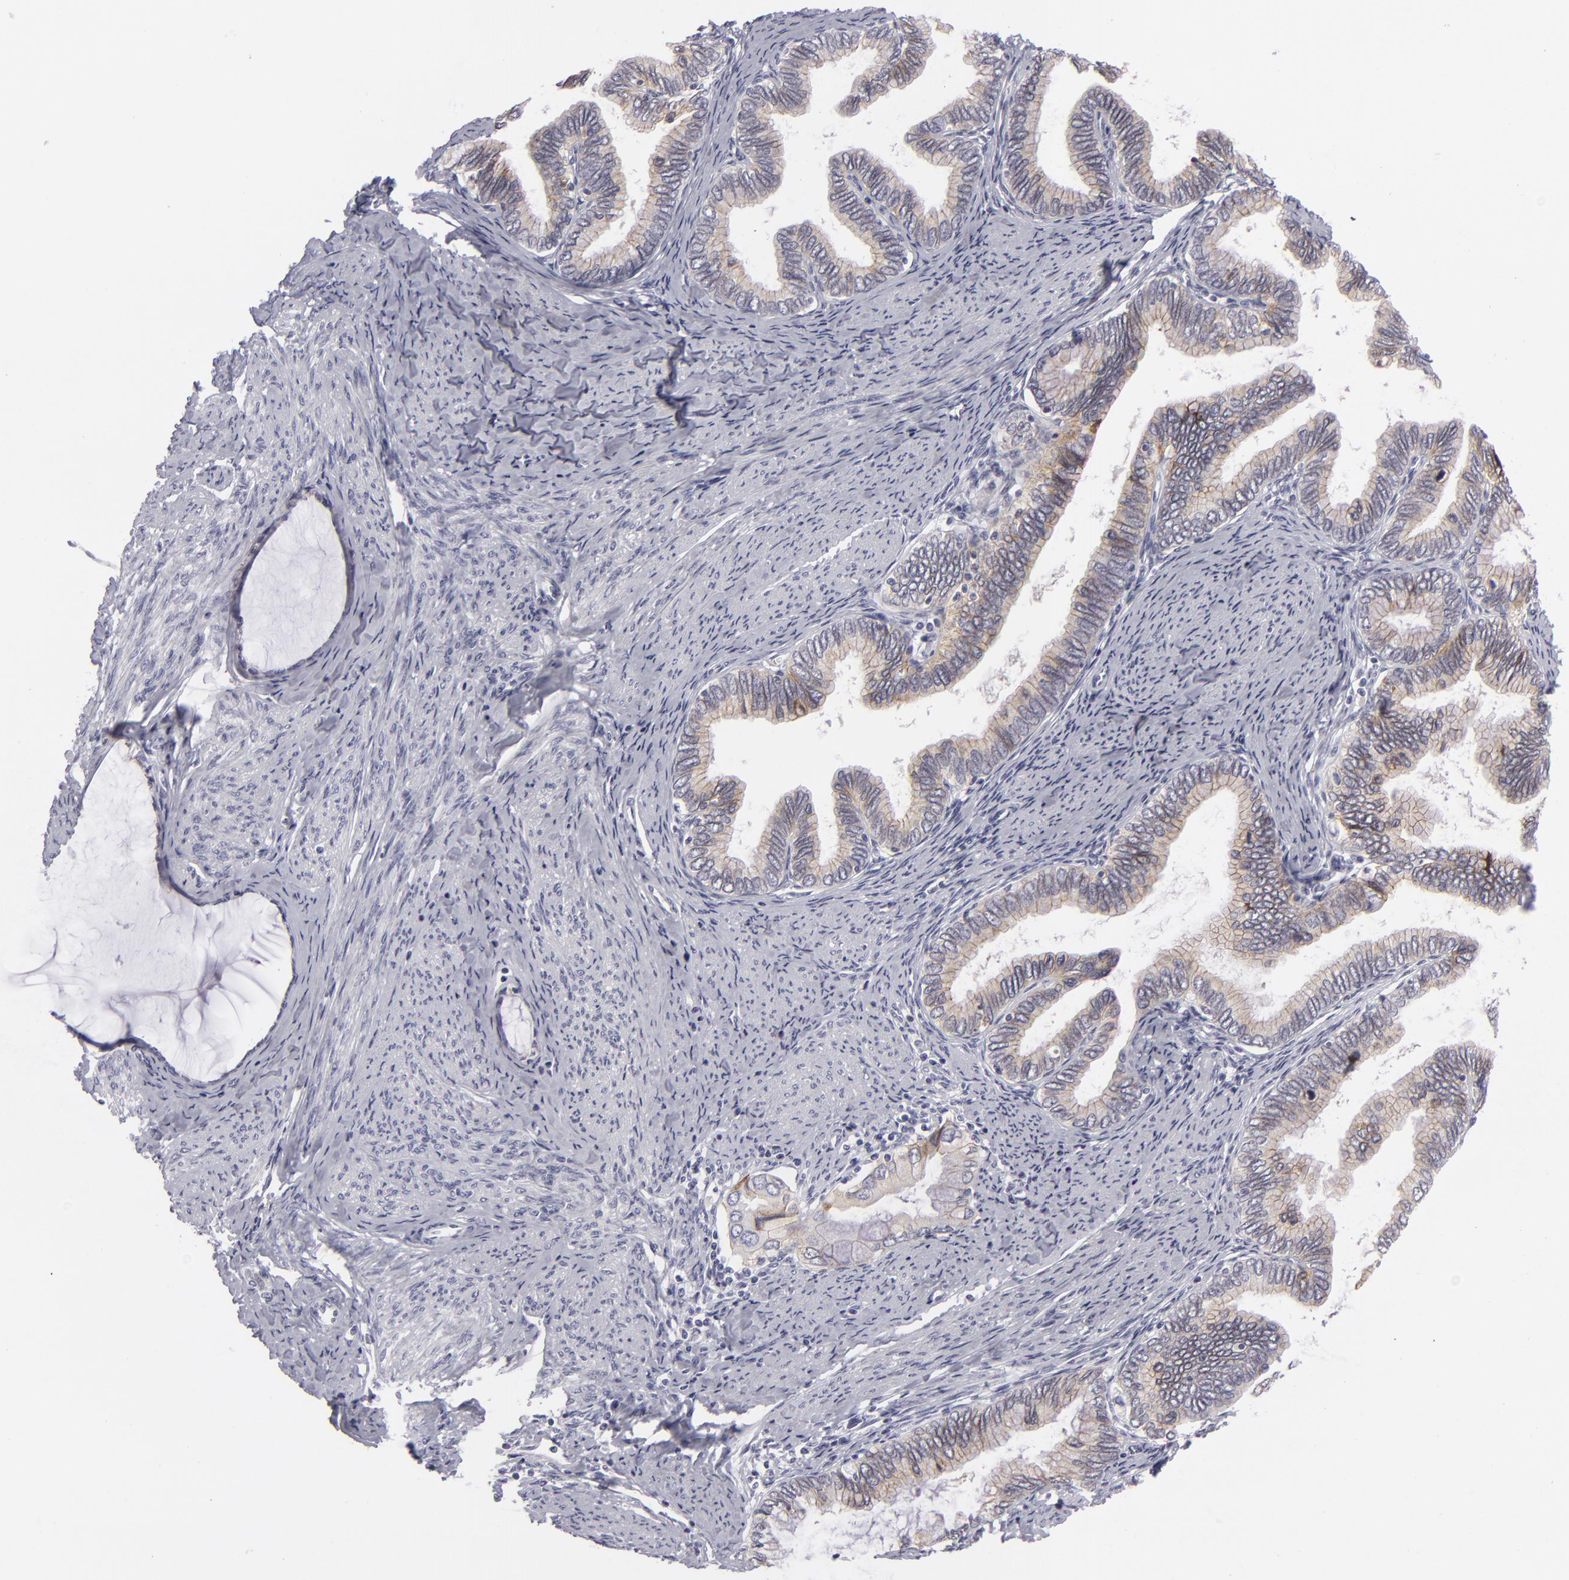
{"staining": {"intensity": "weak", "quantity": ">75%", "location": "cytoplasmic/membranous"}, "tissue": "cervical cancer", "cell_type": "Tumor cells", "image_type": "cancer", "snomed": [{"axis": "morphology", "description": "Adenocarcinoma, NOS"}, {"axis": "topography", "description": "Cervix"}], "caption": "A micrograph of human cervical cancer stained for a protein displays weak cytoplasmic/membranous brown staining in tumor cells.", "gene": "JUP", "patient": {"sex": "female", "age": 49}}